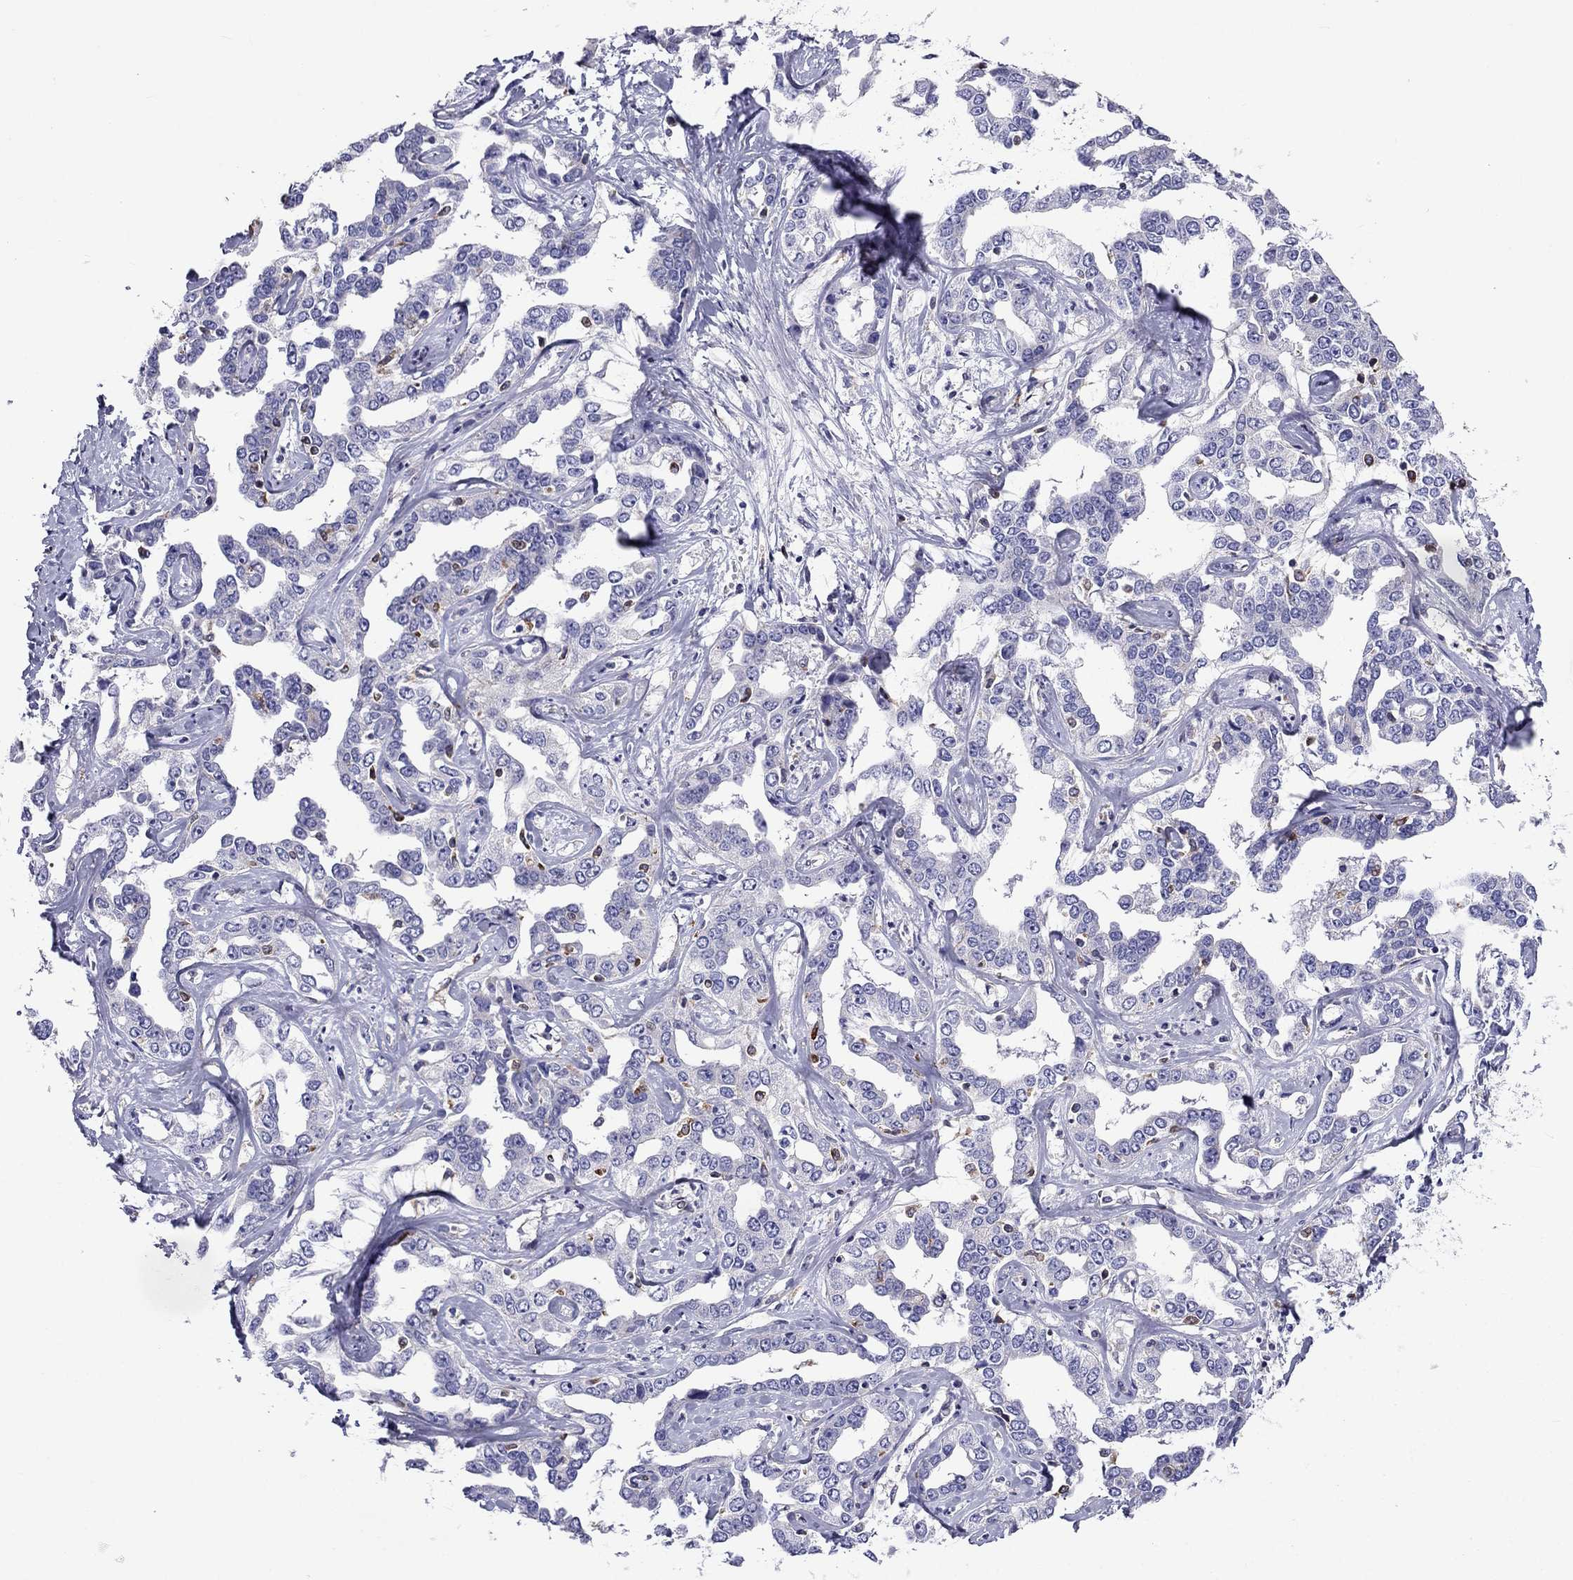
{"staining": {"intensity": "negative", "quantity": "none", "location": "none"}, "tissue": "liver cancer", "cell_type": "Tumor cells", "image_type": "cancer", "snomed": [{"axis": "morphology", "description": "Cholangiocarcinoma"}, {"axis": "topography", "description": "Liver"}], "caption": "Tumor cells show no significant protein expression in liver cancer. (DAB immunohistochemistry, high magnification).", "gene": "GNAL", "patient": {"sex": "male", "age": 59}}